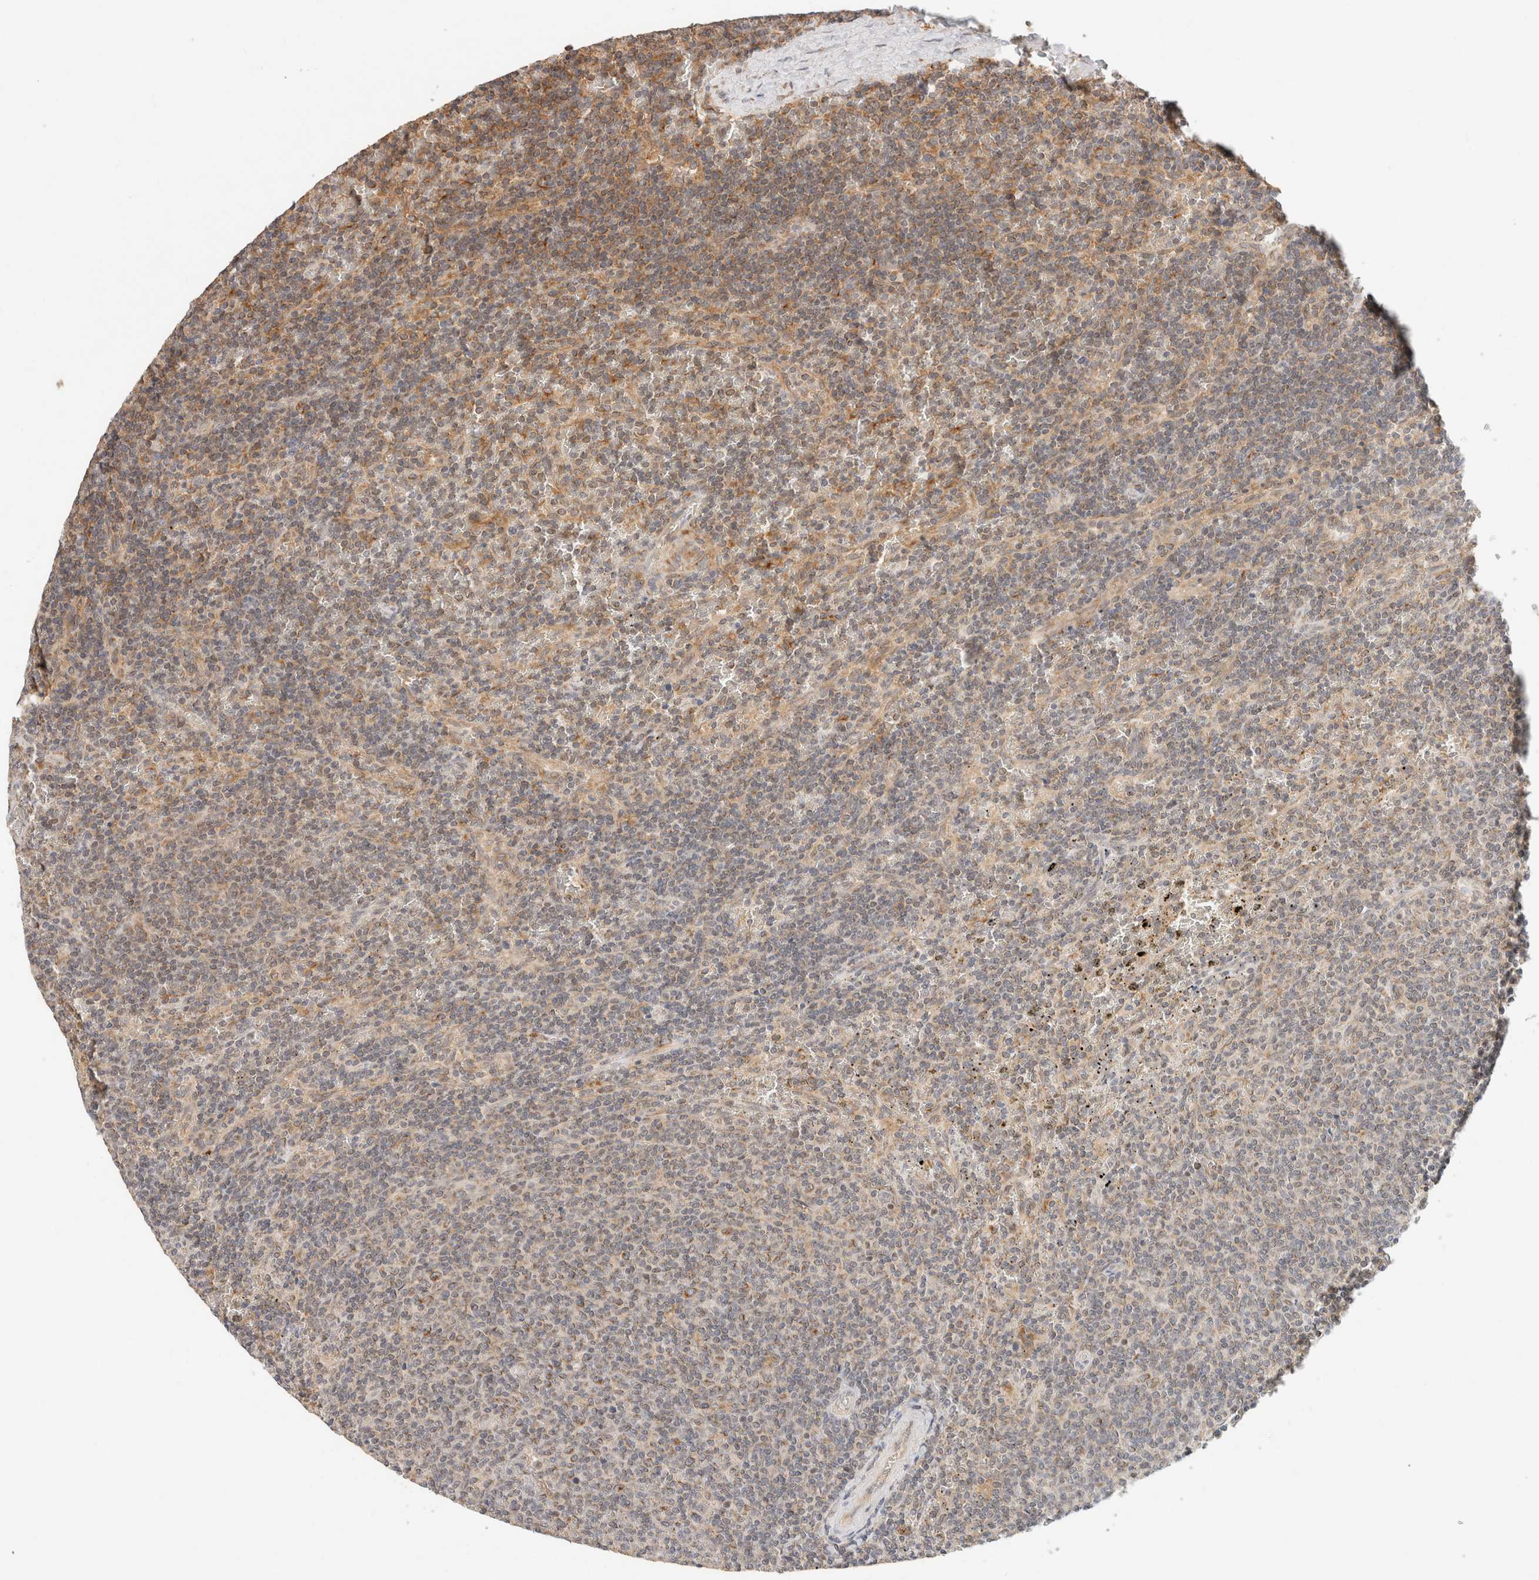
{"staining": {"intensity": "weak", "quantity": "<25%", "location": "cytoplasmic/membranous"}, "tissue": "lymphoma", "cell_type": "Tumor cells", "image_type": "cancer", "snomed": [{"axis": "morphology", "description": "Malignant lymphoma, non-Hodgkin's type, Low grade"}, {"axis": "topography", "description": "Spleen"}], "caption": "DAB (3,3'-diaminobenzidine) immunohistochemical staining of human malignant lymphoma, non-Hodgkin's type (low-grade) exhibits no significant positivity in tumor cells.", "gene": "TACC1", "patient": {"sex": "female", "age": 50}}